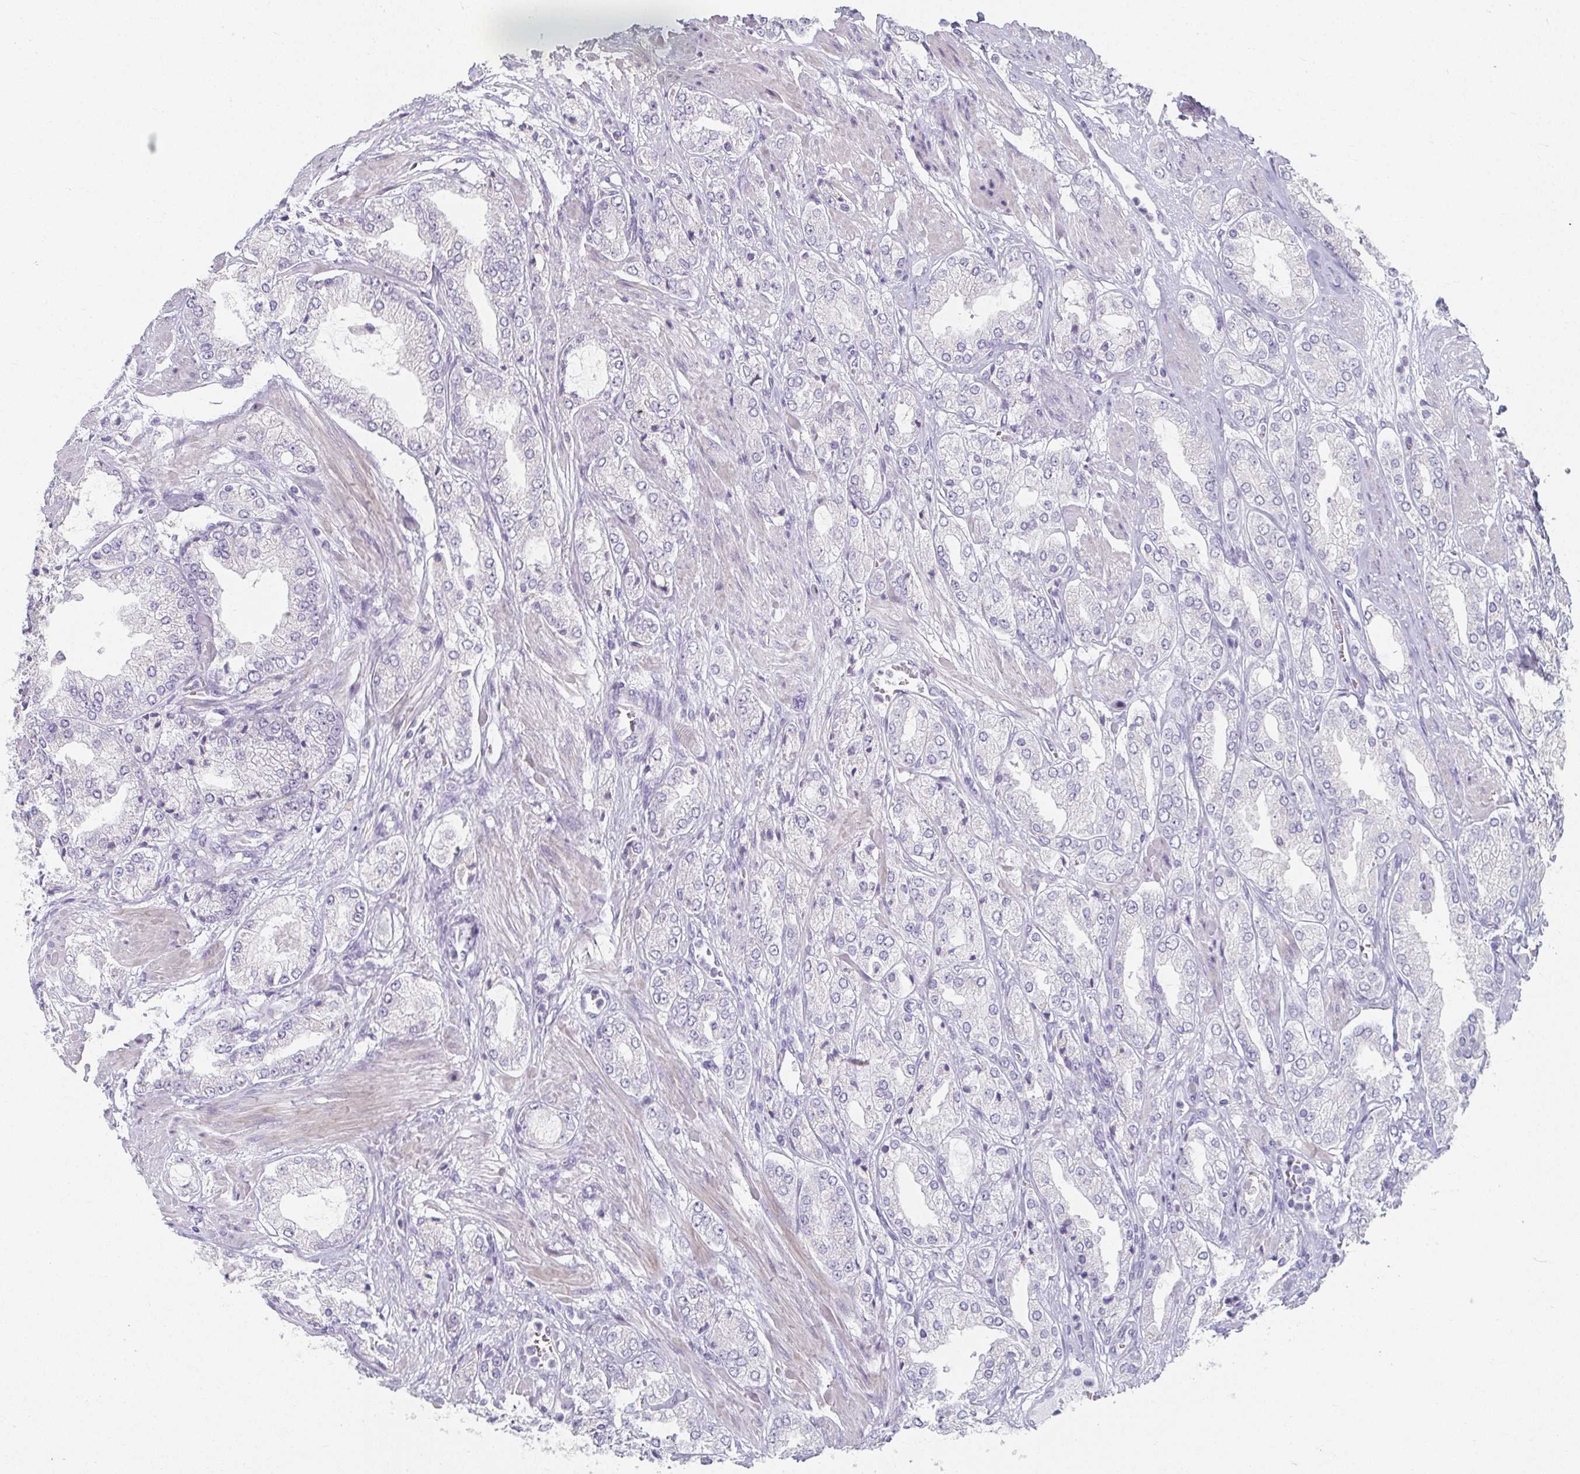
{"staining": {"intensity": "negative", "quantity": "none", "location": "none"}, "tissue": "prostate cancer", "cell_type": "Tumor cells", "image_type": "cancer", "snomed": [{"axis": "morphology", "description": "Adenocarcinoma, High grade"}, {"axis": "topography", "description": "Prostate"}], "caption": "DAB (3,3'-diaminobenzidine) immunohistochemical staining of prostate cancer (adenocarcinoma (high-grade)) shows no significant staining in tumor cells.", "gene": "CAMKV", "patient": {"sex": "male", "age": 68}}